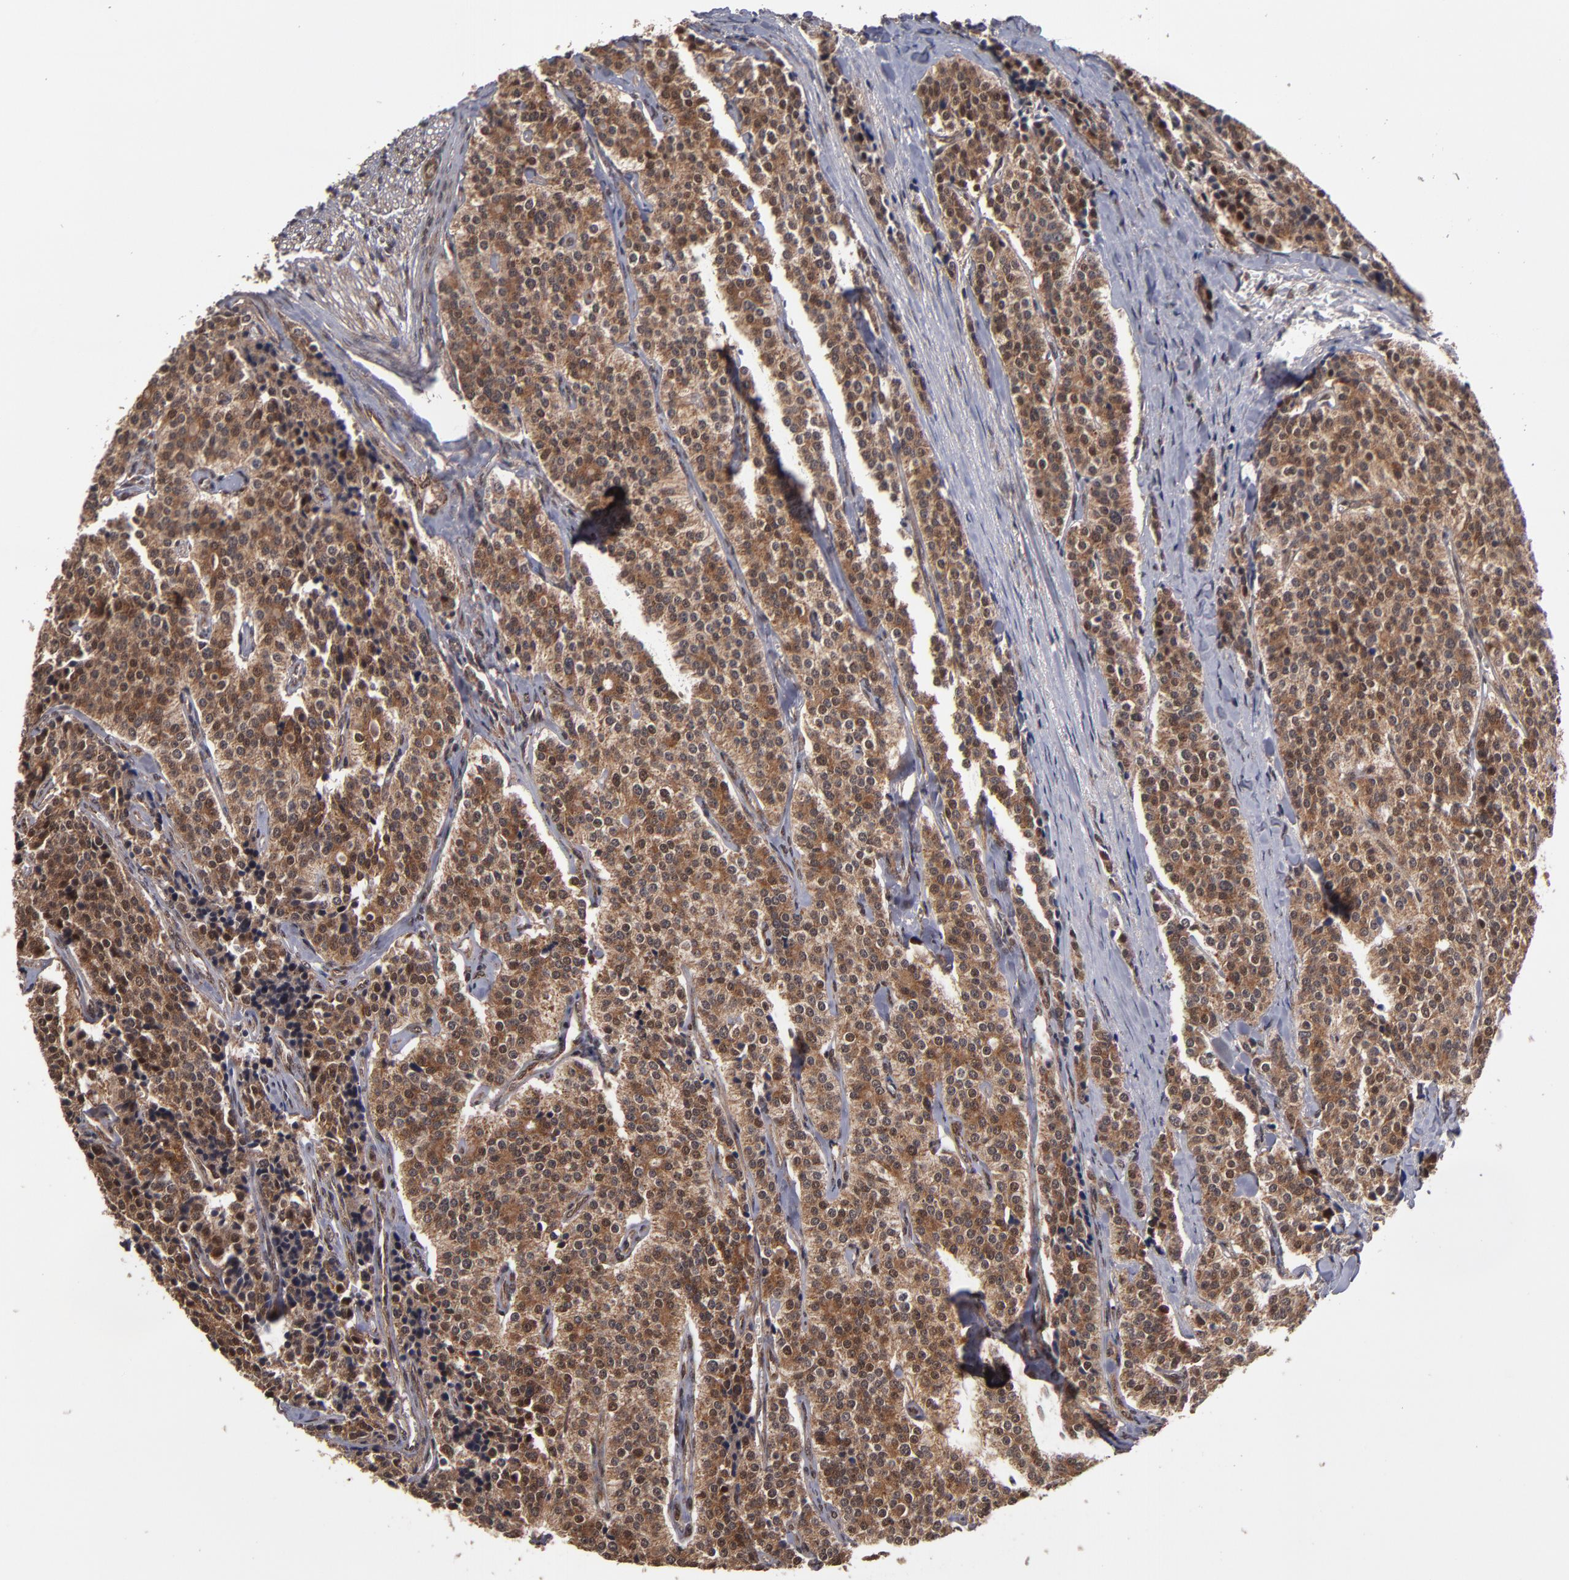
{"staining": {"intensity": "moderate", "quantity": ">75%", "location": "cytoplasmic/membranous"}, "tissue": "carcinoid", "cell_type": "Tumor cells", "image_type": "cancer", "snomed": [{"axis": "morphology", "description": "Carcinoid, malignant, NOS"}, {"axis": "topography", "description": "Small intestine"}], "caption": "A medium amount of moderate cytoplasmic/membranous positivity is present in about >75% of tumor cells in malignant carcinoid tissue.", "gene": "CUL5", "patient": {"sex": "male", "age": 63}}